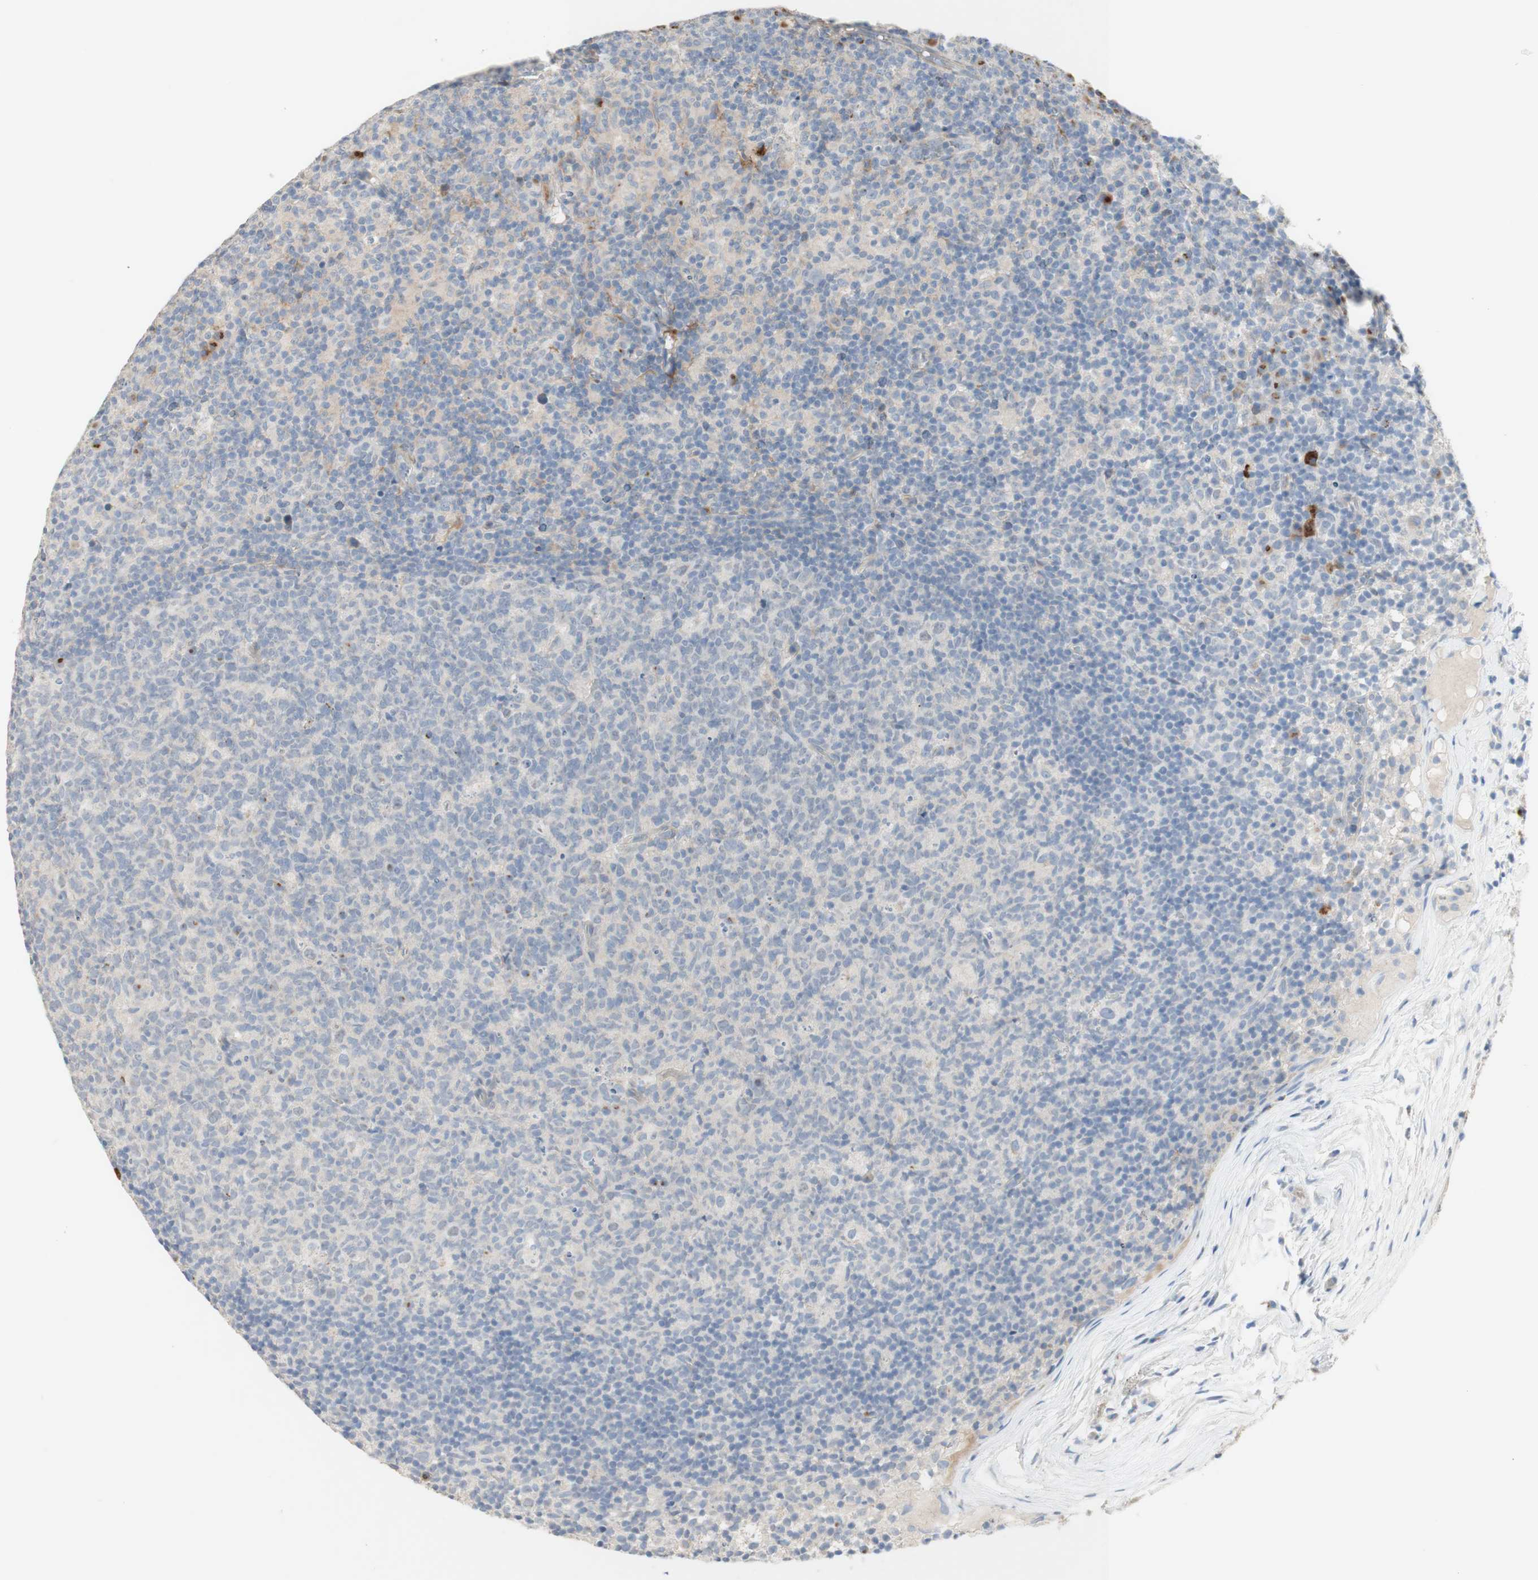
{"staining": {"intensity": "negative", "quantity": "none", "location": "none"}, "tissue": "lymph node", "cell_type": "Germinal center cells", "image_type": "normal", "snomed": [{"axis": "morphology", "description": "Normal tissue, NOS"}, {"axis": "morphology", "description": "Inflammation, NOS"}, {"axis": "topography", "description": "Lymph node"}], "caption": "A photomicrograph of lymph node stained for a protein shows no brown staining in germinal center cells. (Stains: DAB immunohistochemistry (IHC) with hematoxylin counter stain, Microscopy: brightfield microscopy at high magnification).", "gene": "MANEA", "patient": {"sex": "male", "age": 55}}